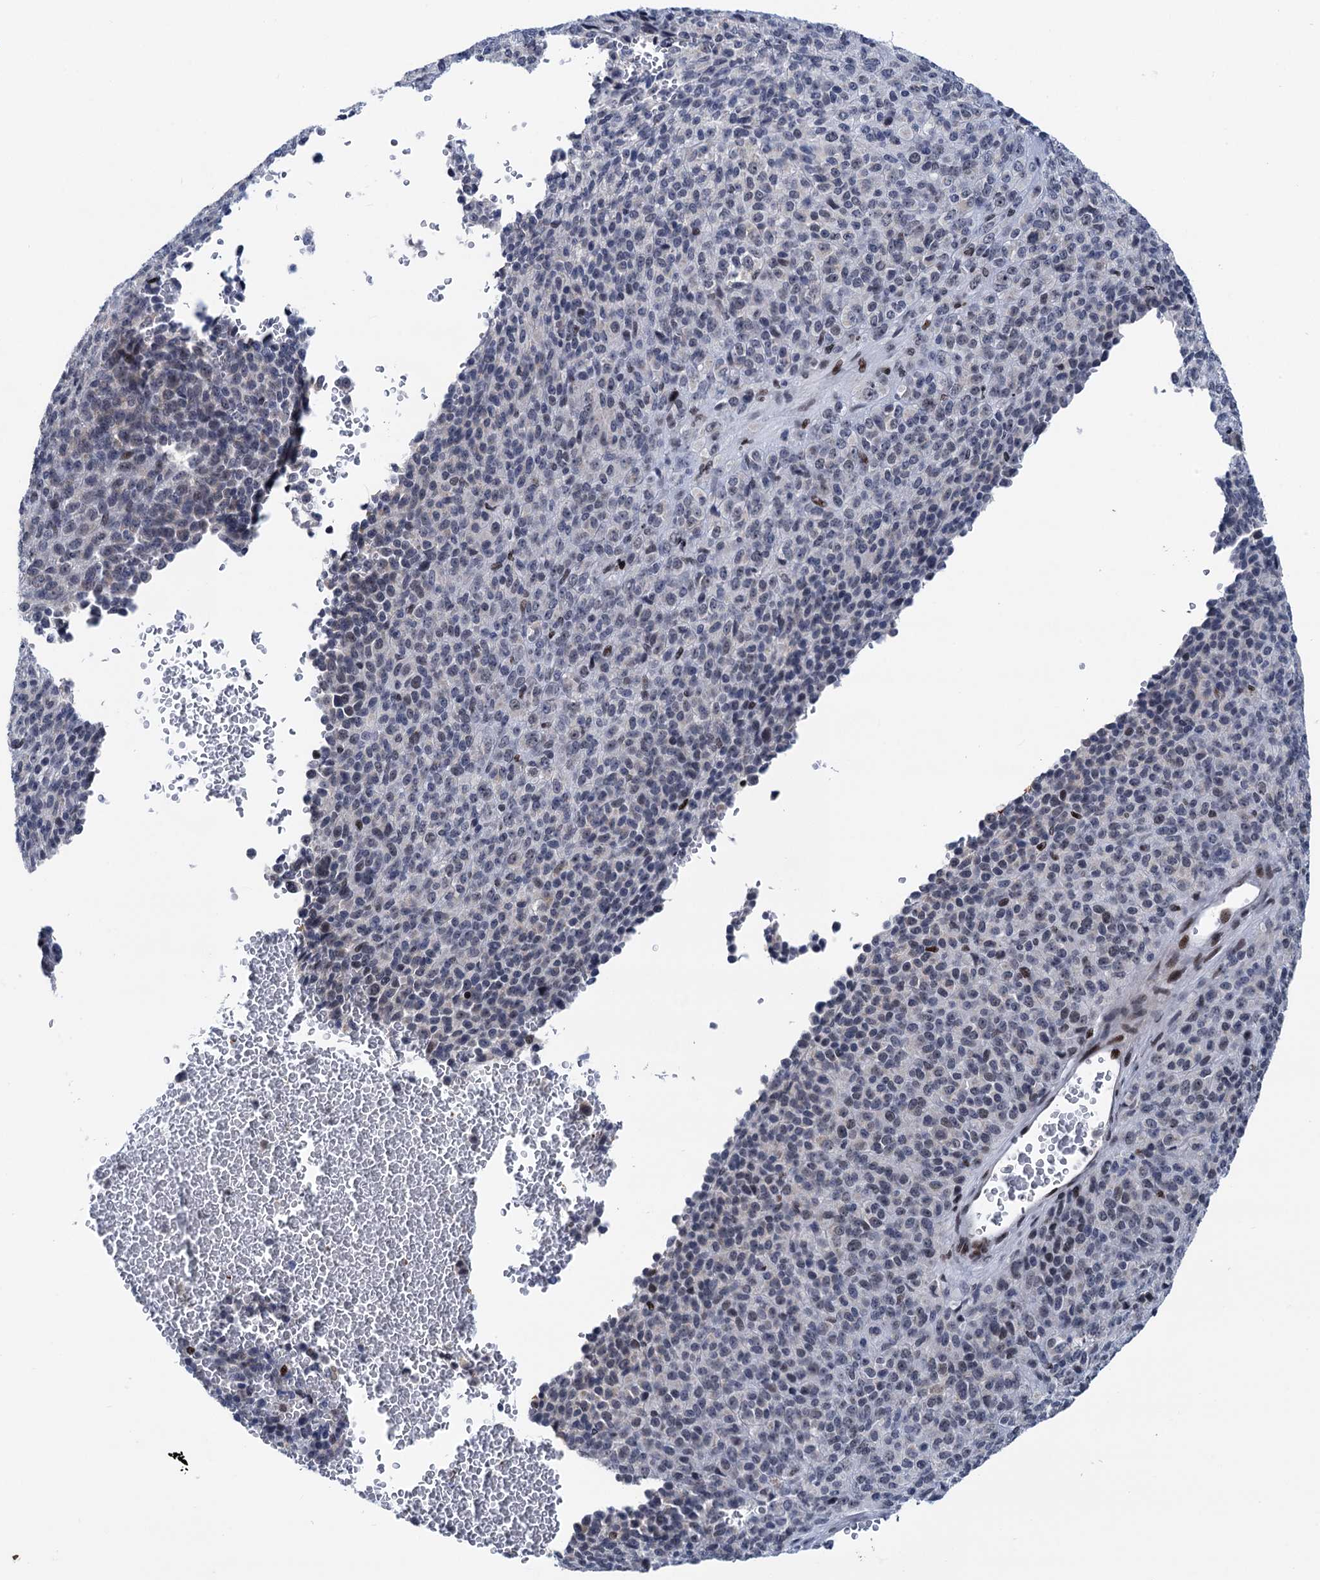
{"staining": {"intensity": "negative", "quantity": "none", "location": "none"}, "tissue": "melanoma", "cell_type": "Tumor cells", "image_type": "cancer", "snomed": [{"axis": "morphology", "description": "Malignant melanoma, Metastatic site"}, {"axis": "topography", "description": "Brain"}], "caption": "Tumor cells are negative for protein expression in human melanoma.", "gene": "ZCCHC10", "patient": {"sex": "female", "age": 56}}